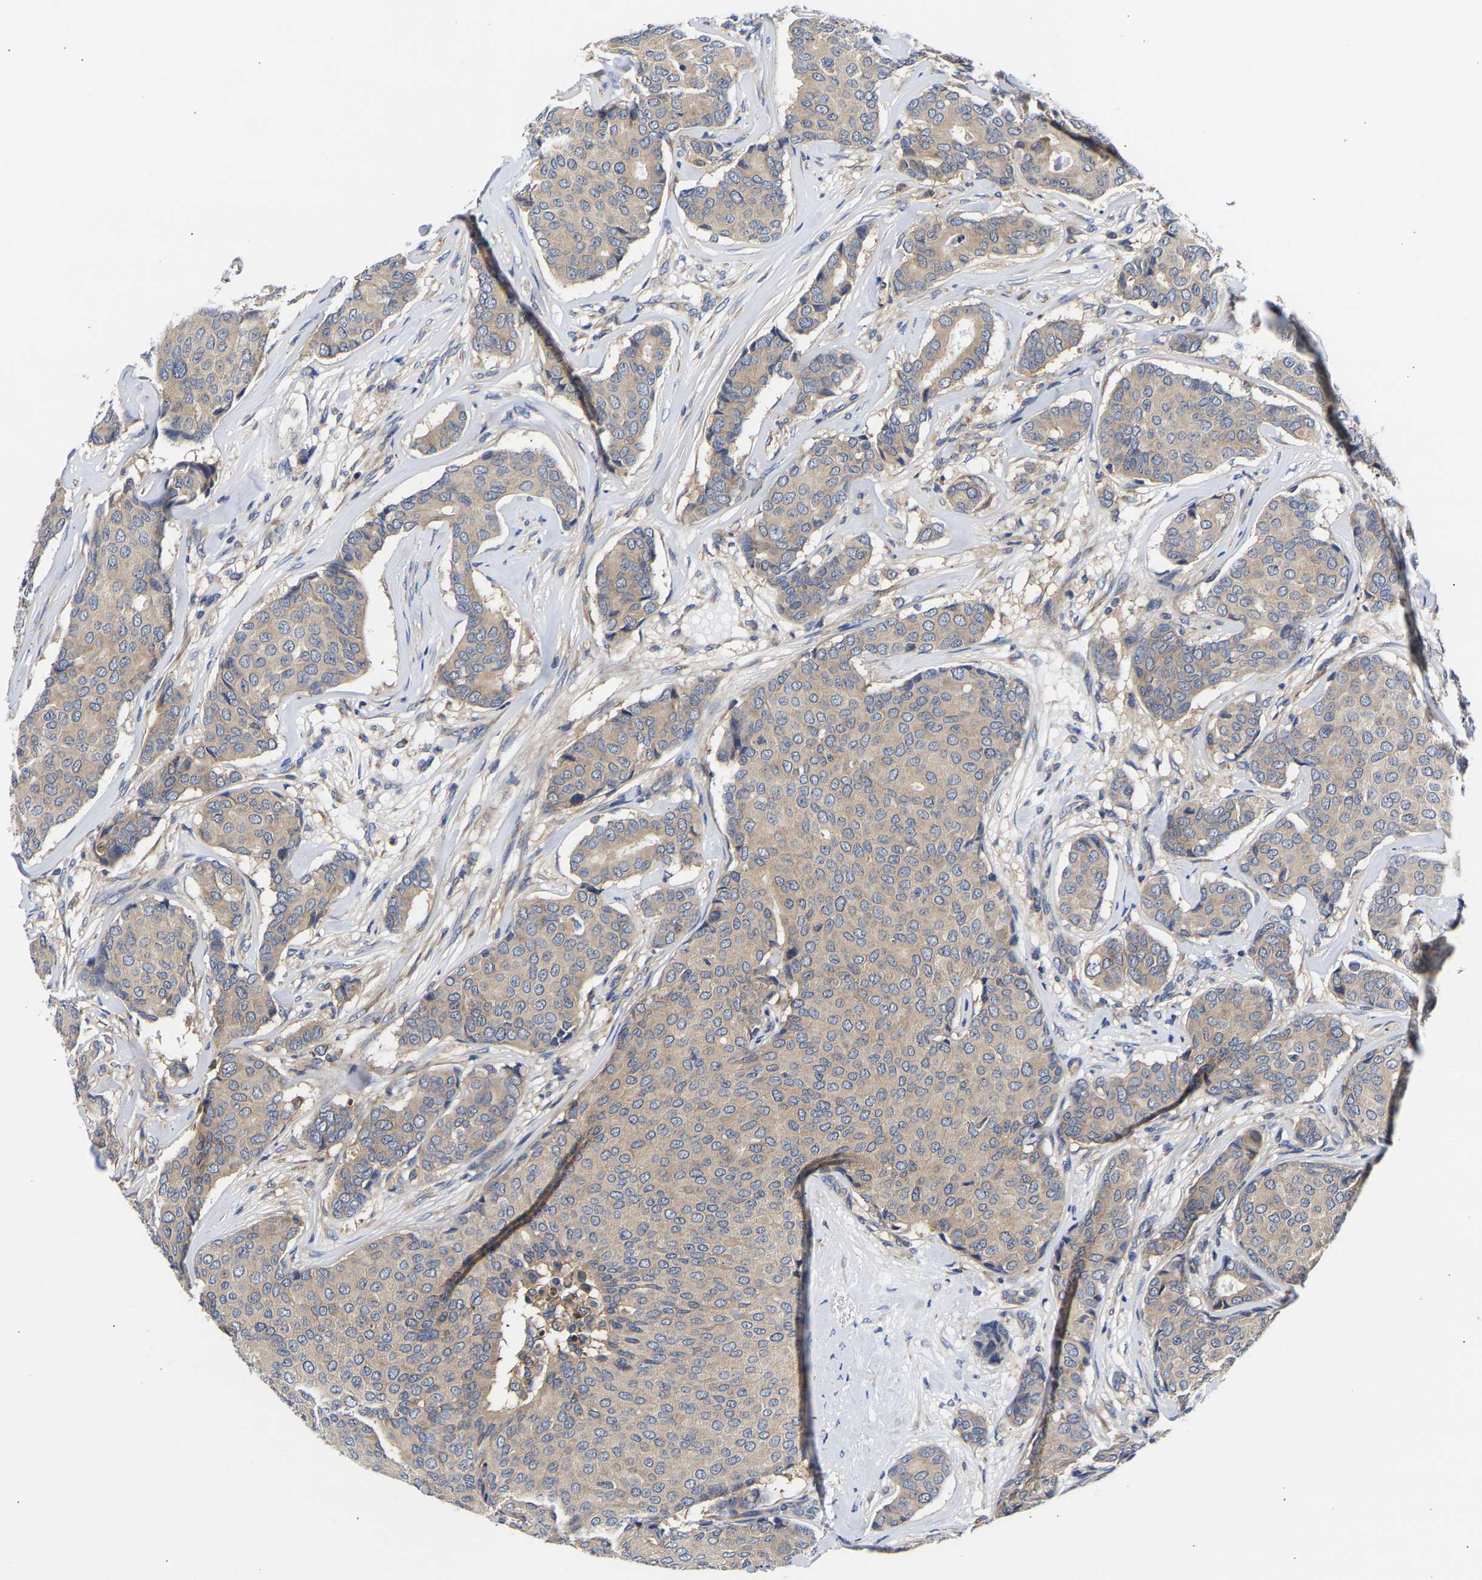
{"staining": {"intensity": "weak", "quantity": ">75%", "location": "cytoplasmic/membranous"}, "tissue": "breast cancer", "cell_type": "Tumor cells", "image_type": "cancer", "snomed": [{"axis": "morphology", "description": "Duct carcinoma"}, {"axis": "topography", "description": "Breast"}], "caption": "The micrograph exhibits immunohistochemical staining of breast cancer (intraductal carcinoma). There is weak cytoplasmic/membranous expression is appreciated in about >75% of tumor cells. (Stains: DAB in brown, nuclei in blue, Microscopy: brightfield microscopy at high magnification).", "gene": "CCDC6", "patient": {"sex": "female", "age": 75}}